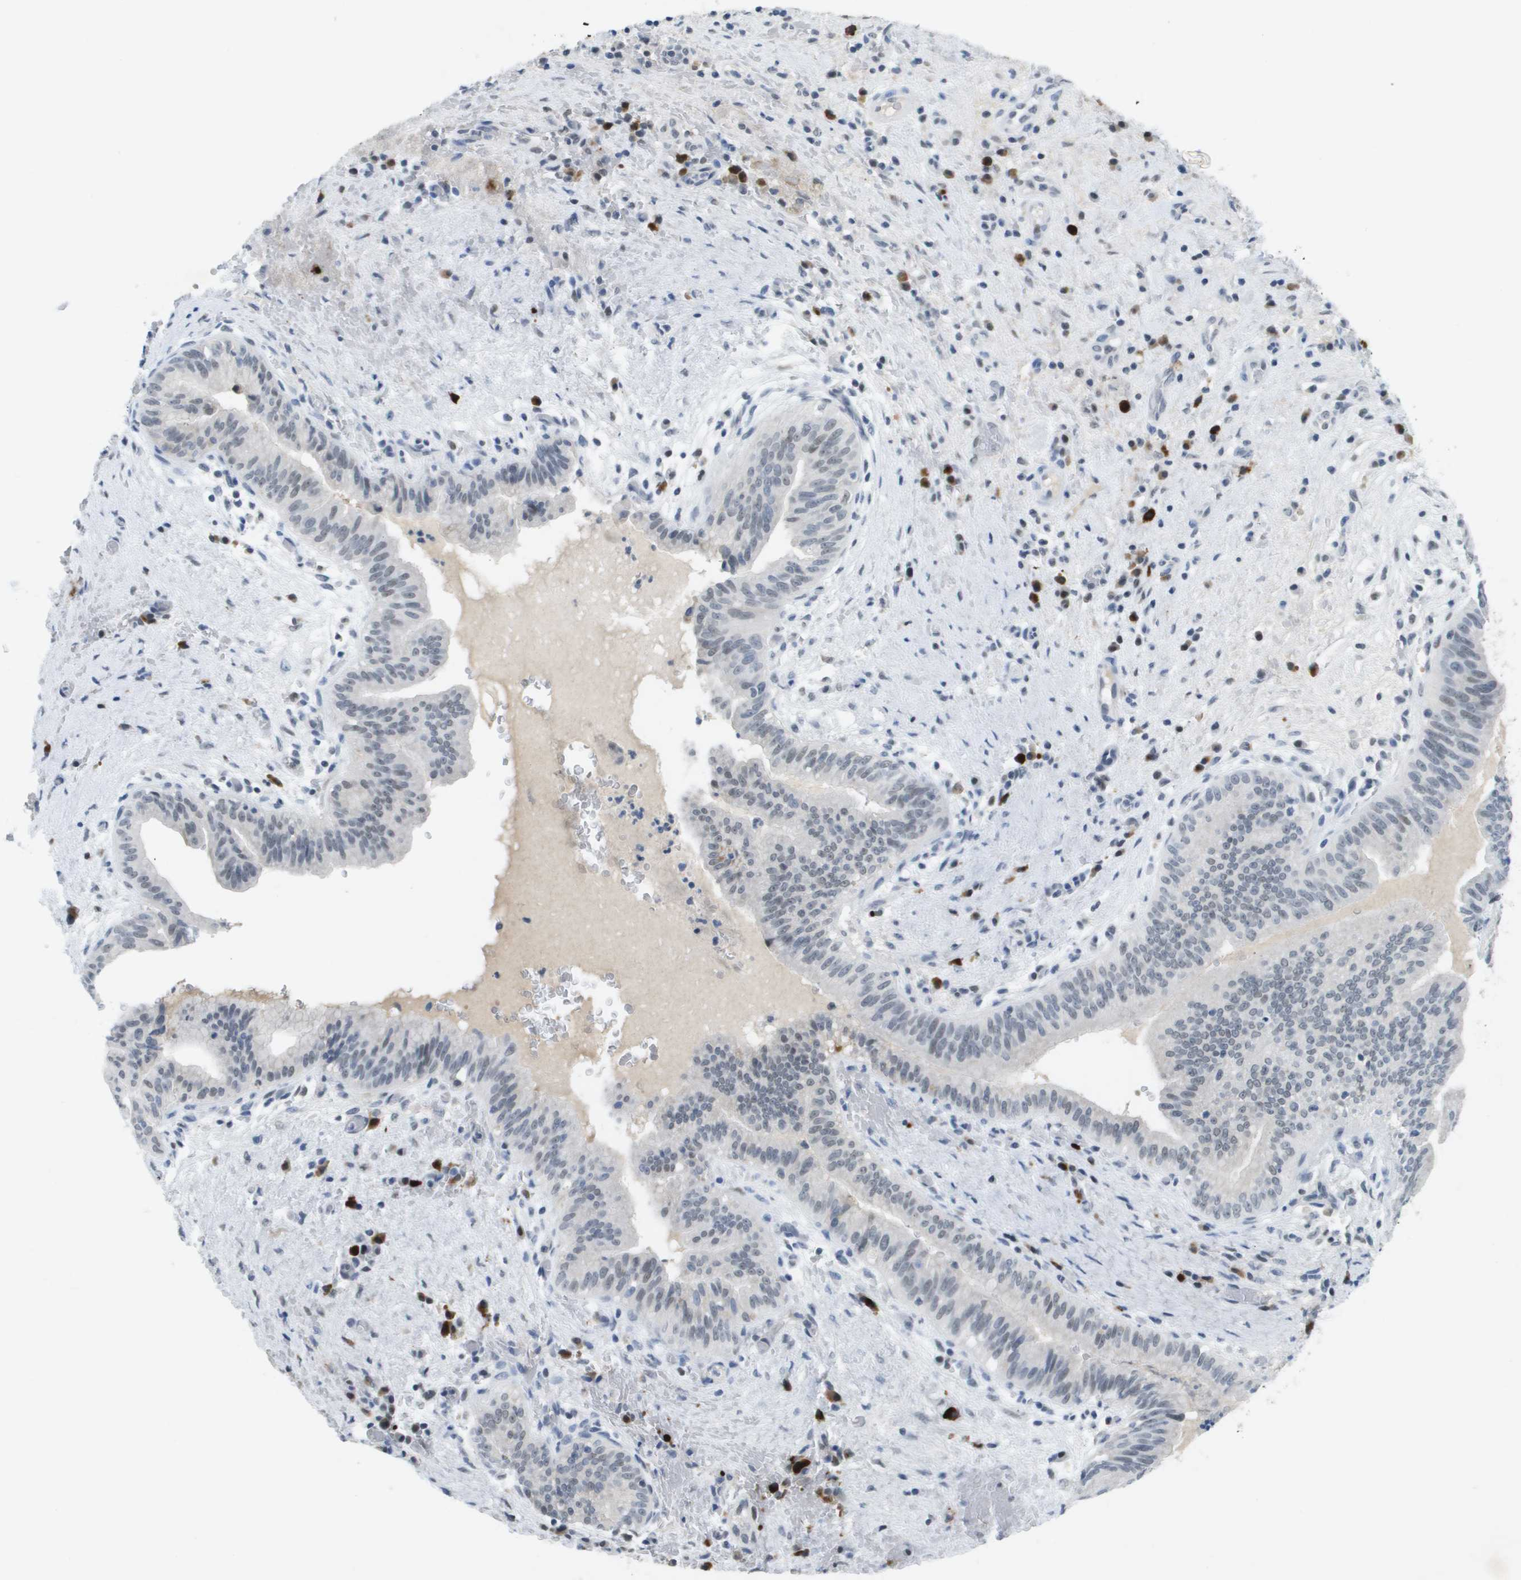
{"staining": {"intensity": "moderate", "quantity": "<25%", "location": "nuclear"}, "tissue": "liver cancer", "cell_type": "Tumor cells", "image_type": "cancer", "snomed": [{"axis": "morphology", "description": "Cholangiocarcinoma"}, {"axis": "topography", "description": "Liver"}], "caption": "This is an image of immunohistochemistry (IHC) staining of liver cancer (cholangiocarcinoma), which shows moderate positivity in the nuclear of tumor cells.", "gene": "TP53RK", "patient": {"sex": "female", "age": 38}}